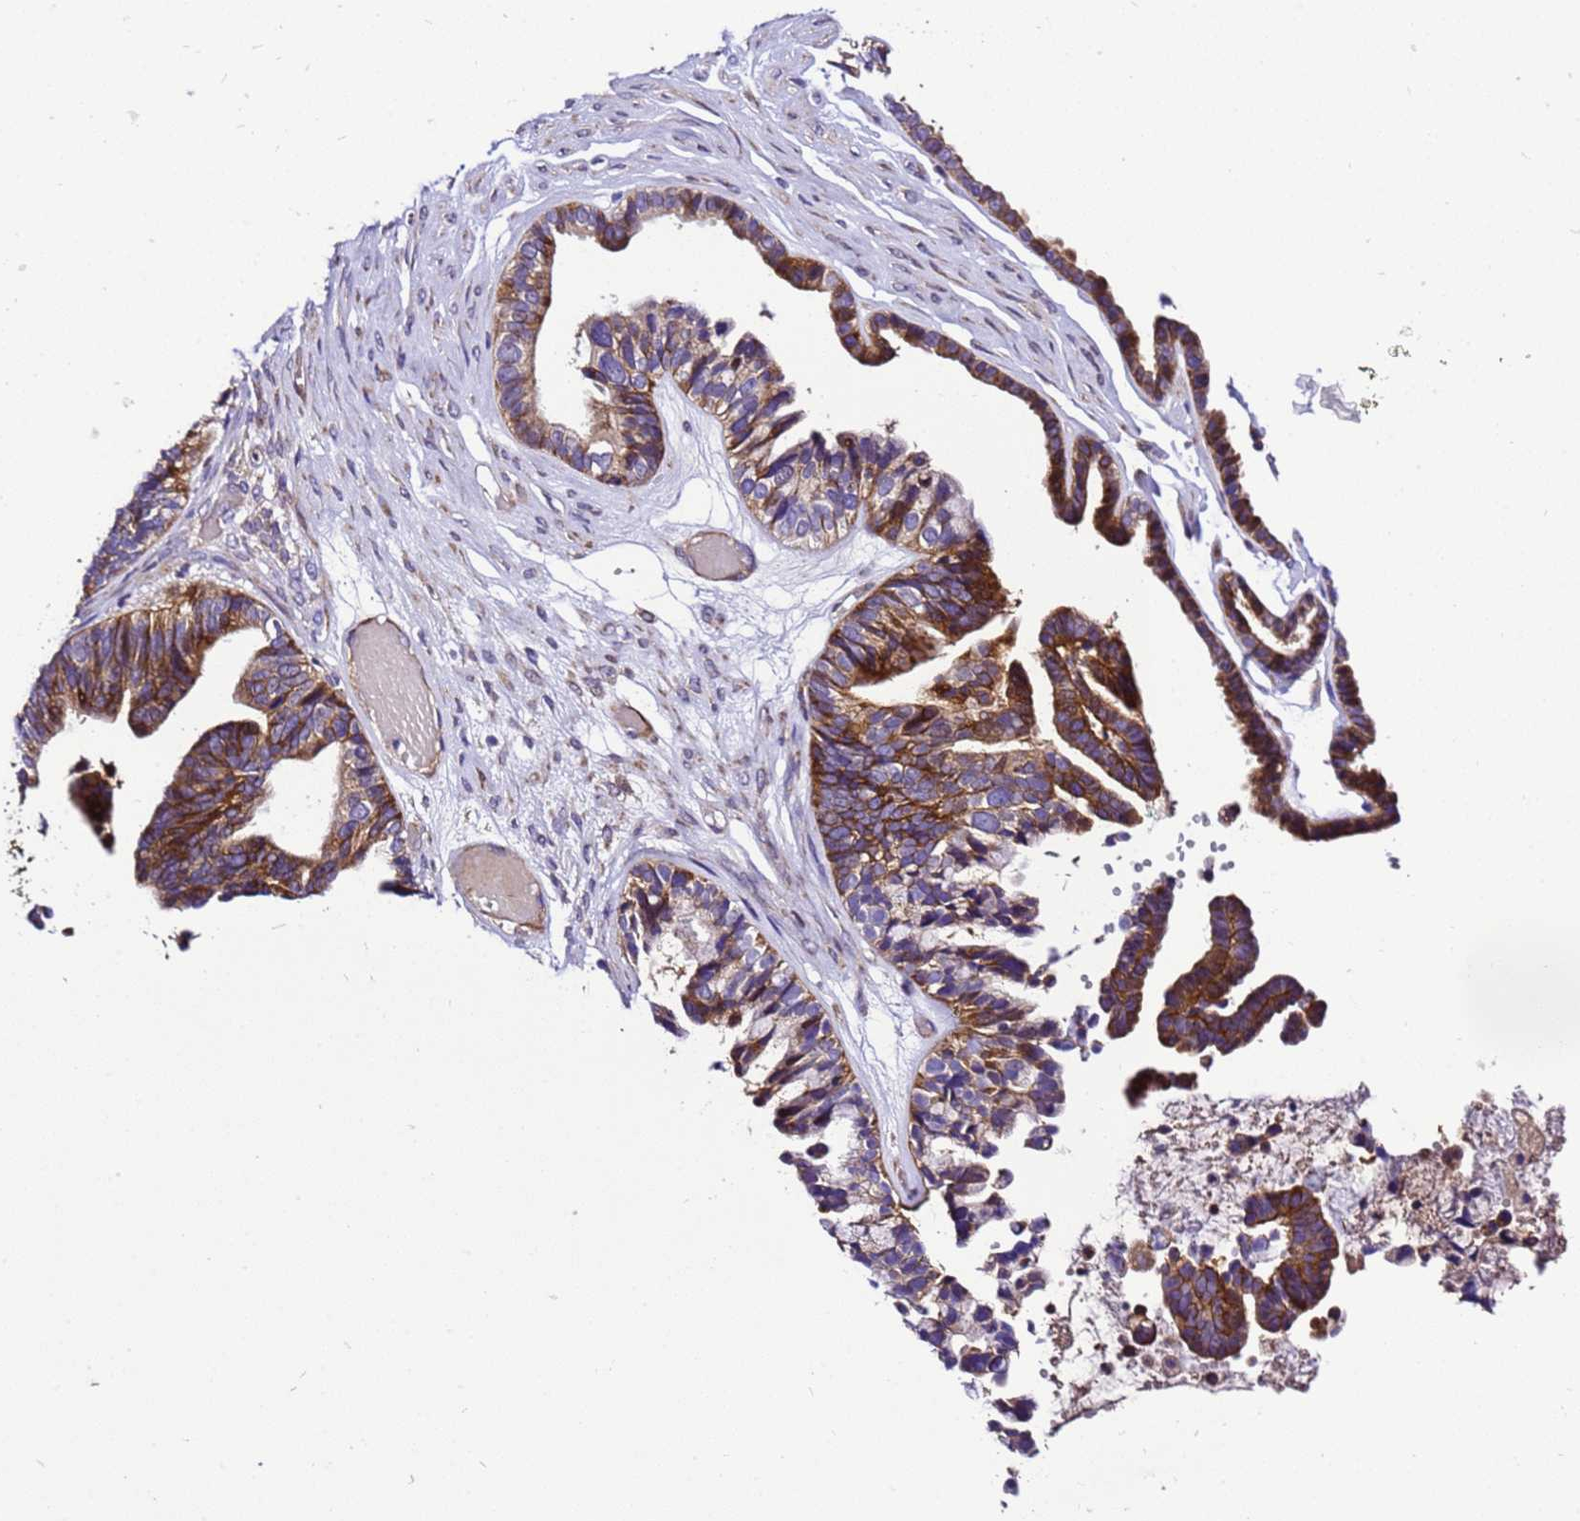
{"staining": {"intensity": "strong", "quantity": "25%-75%", "location": "cytoplasmic/membranous"}, "tissue": "ovarian cancer", "cell_type": "Tumor cells", "image_type": "cancer", "snomed": [{"axis": "morphology", "description": "Cystadenocarcinoma, serous, NOS"}, {"axis": "topography", "description": "Ovary"}], "caption": "The immunohistochemical stain labels strong cytoplasmic/membranous staining in tumor cells of ovarian cancer tissue. Nuclei are stained in blue.", "gene": "ZNF417", "patient": {"sex": "female", "age": 56}}